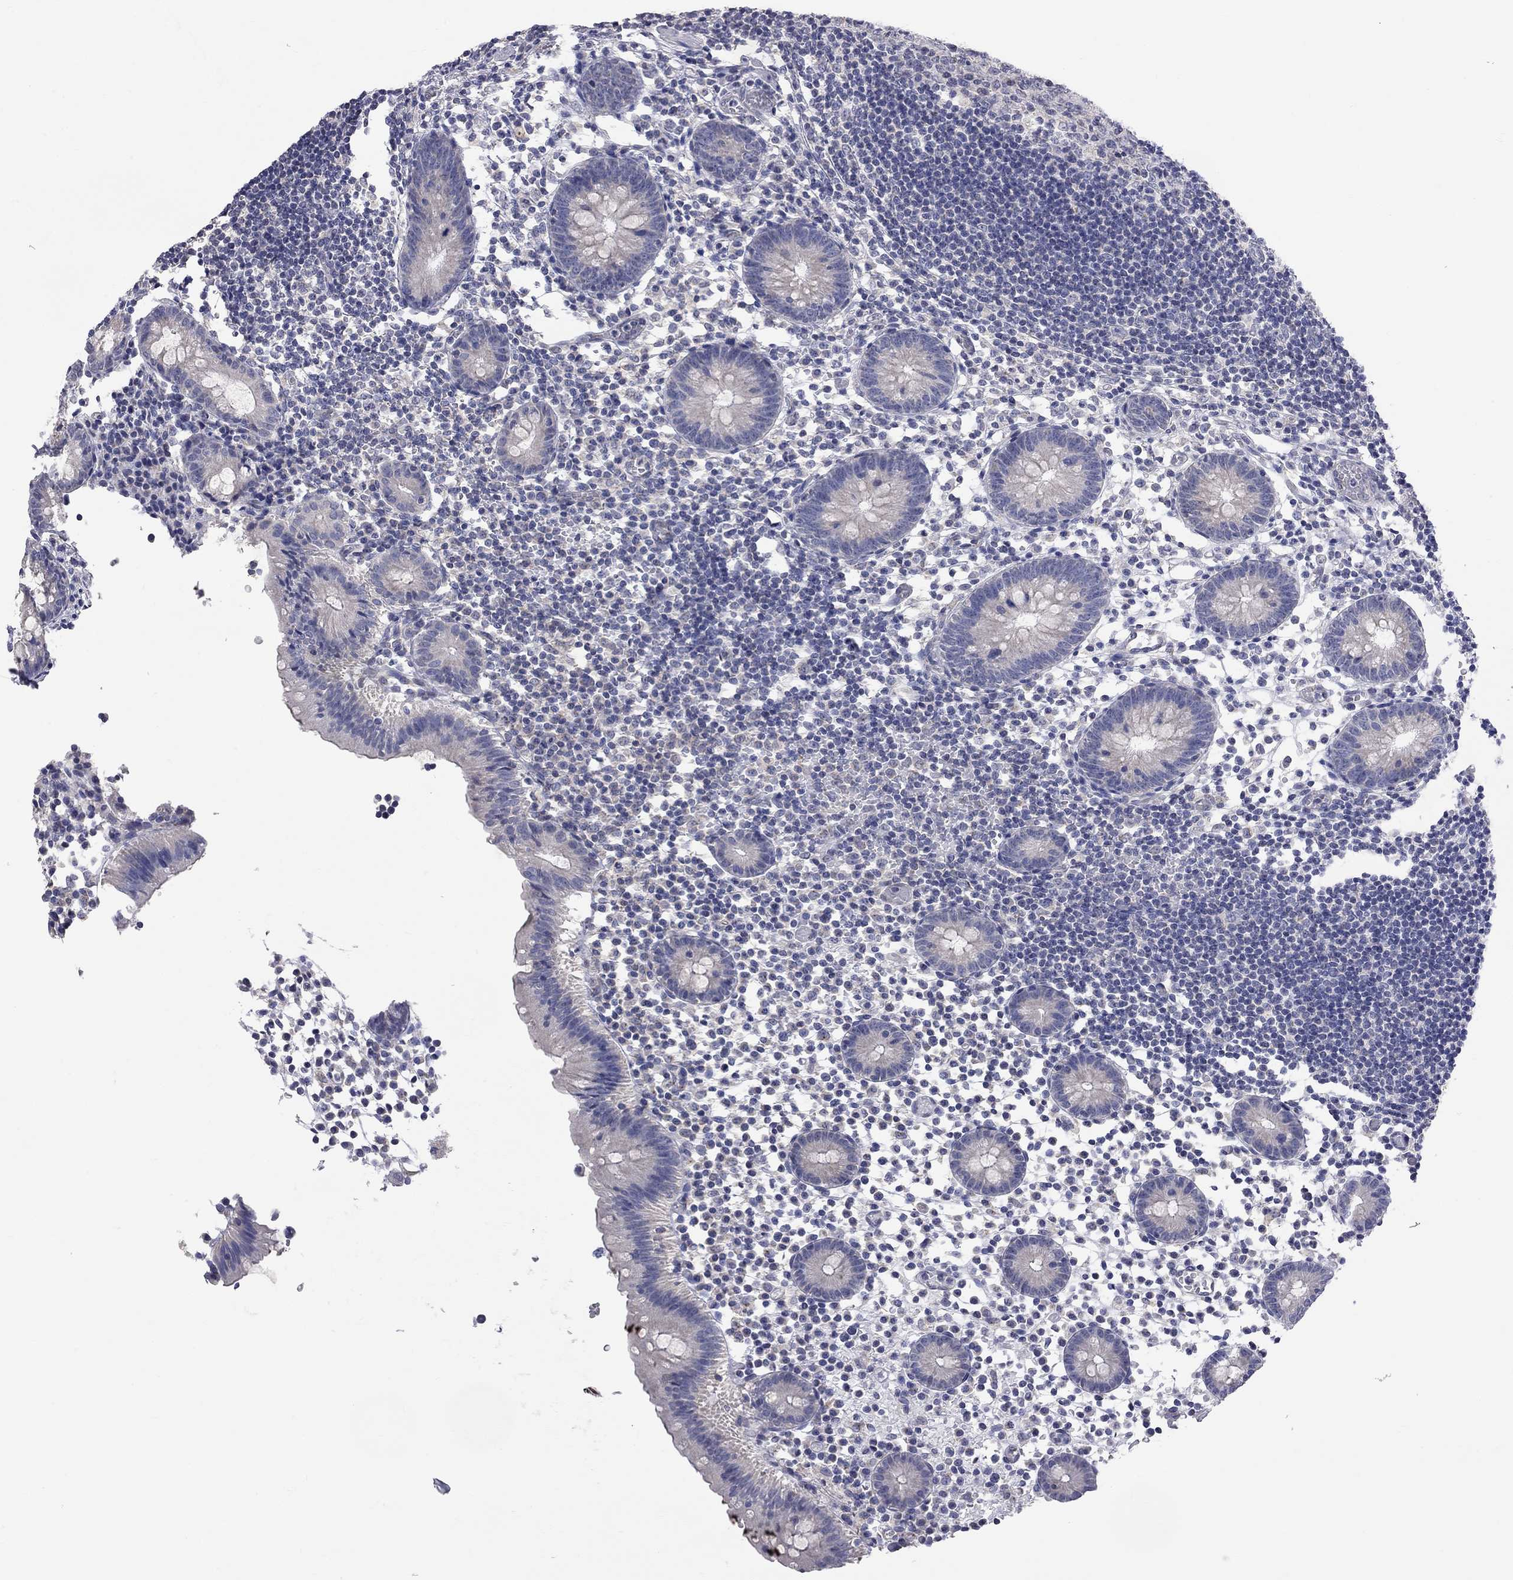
{"staining": {"intensity": "negative", "quantity": "none", "location": "none"}, "tissue": "appendix", "cell_type": "Glandular cells", "image_type": "normal", "snomed": [{"axis": "morphology", "description": "Normal tissue, NOS"}, {"axis": "topography", "description": "Appendix"}], "caption": "Human appendix stained for a protein using immunohistochemistry (IHC) shows no expression in glandular cells.", "gene": "OPRK1", "patient": {"sex": "female", "age": 40}}